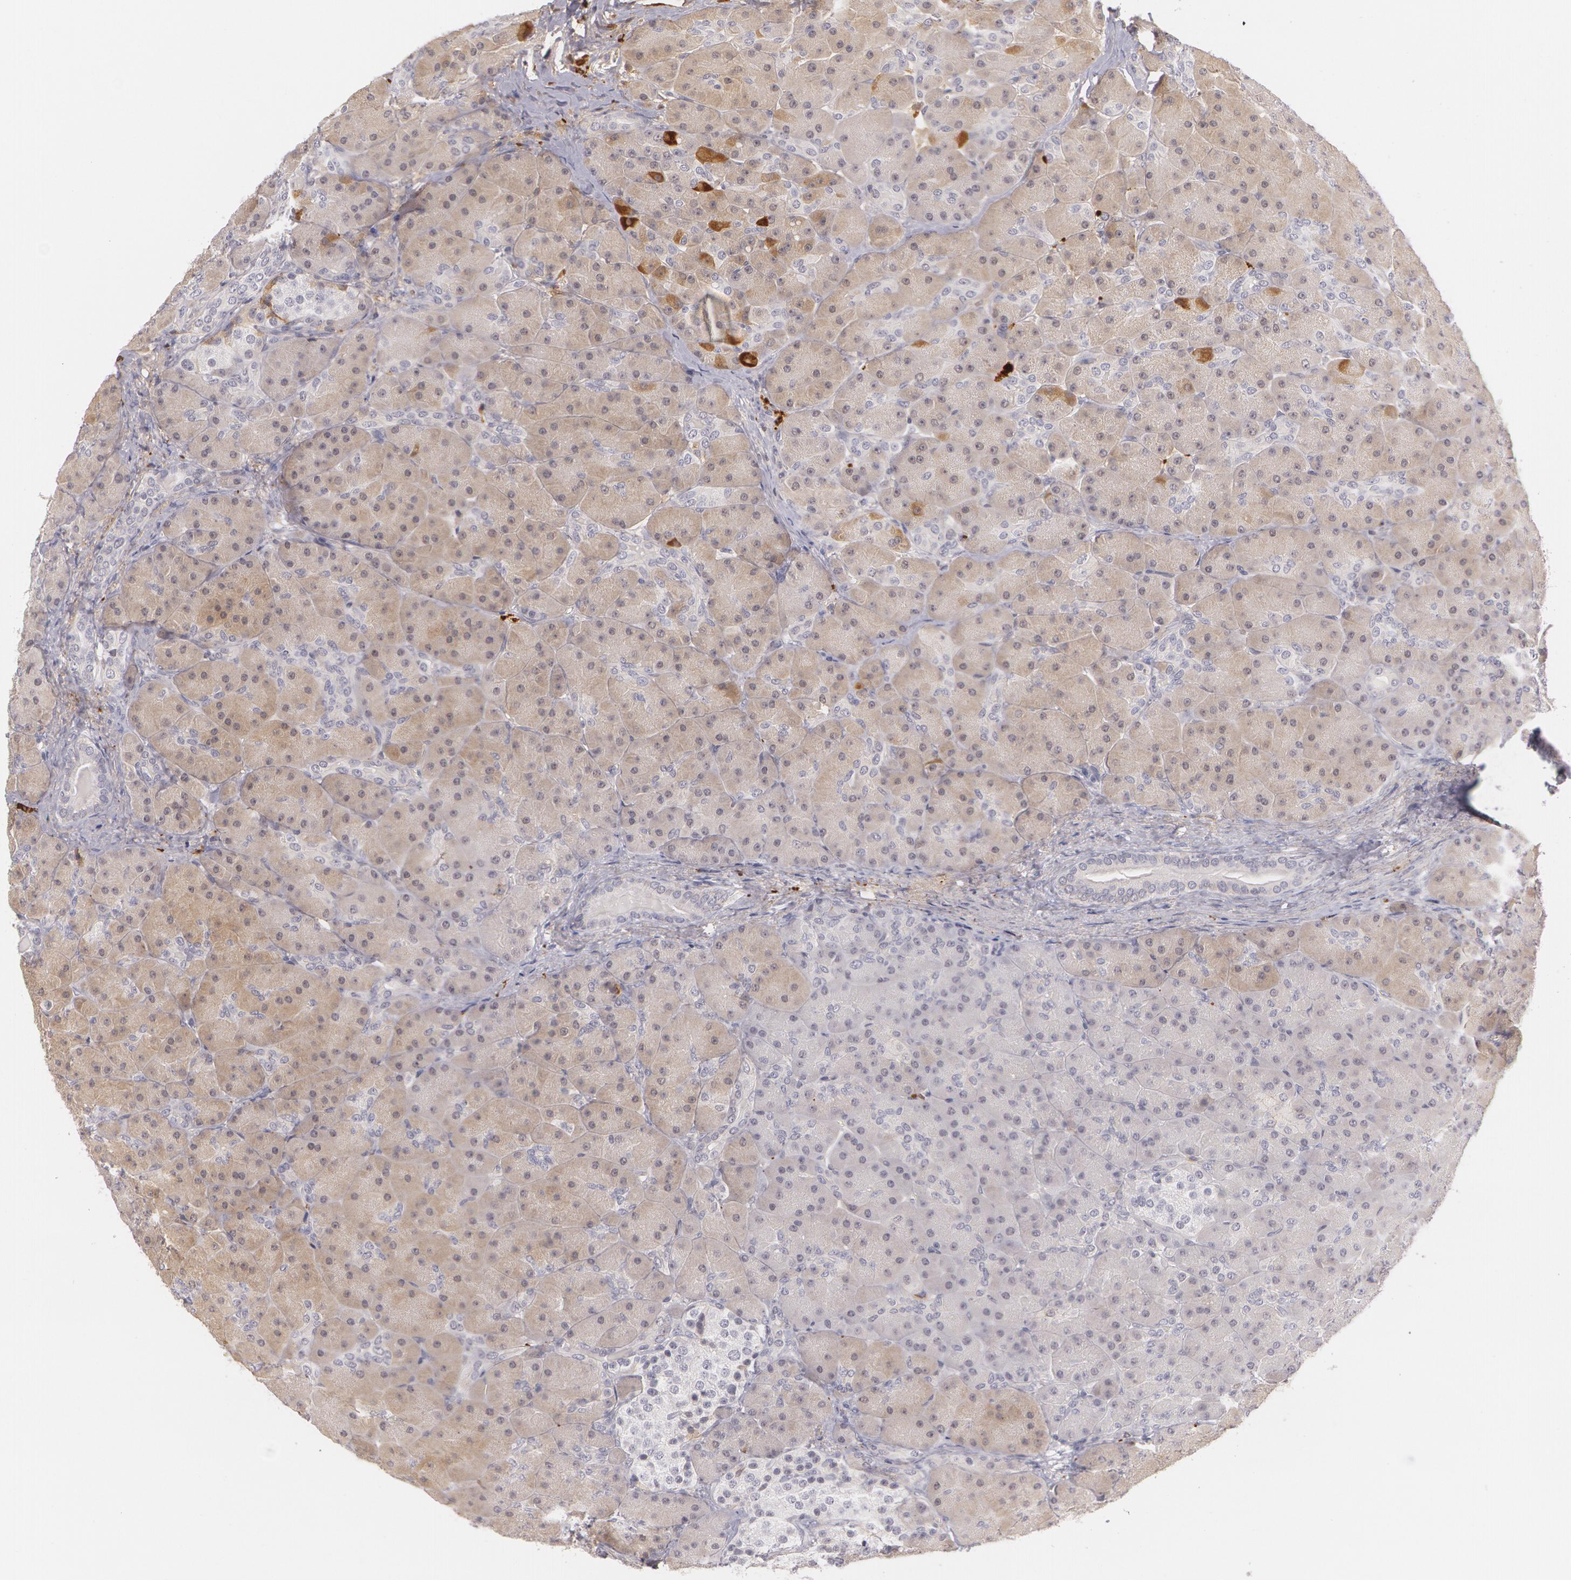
{"staining": {"intensity": "moderate", "quantity": "<25%", "location": "cytoplasmic/membranous"}, "tissue": "pancreas", "cell_type": "Exocrine glandular cells", "image_type": "normal", "snomed": [{"axis": "morphology", "description": "Normal tissue, NOS"}, {"axis": "topography", "description": "Pancreas"}], "caption": "A brown stain labels moderate cytoplasmic/membranous expression of a protein in exocrine glandular cells of unremarkable human pancreas.", "gene": "LBP", "patient": {"sex": "male", "age": 66}}